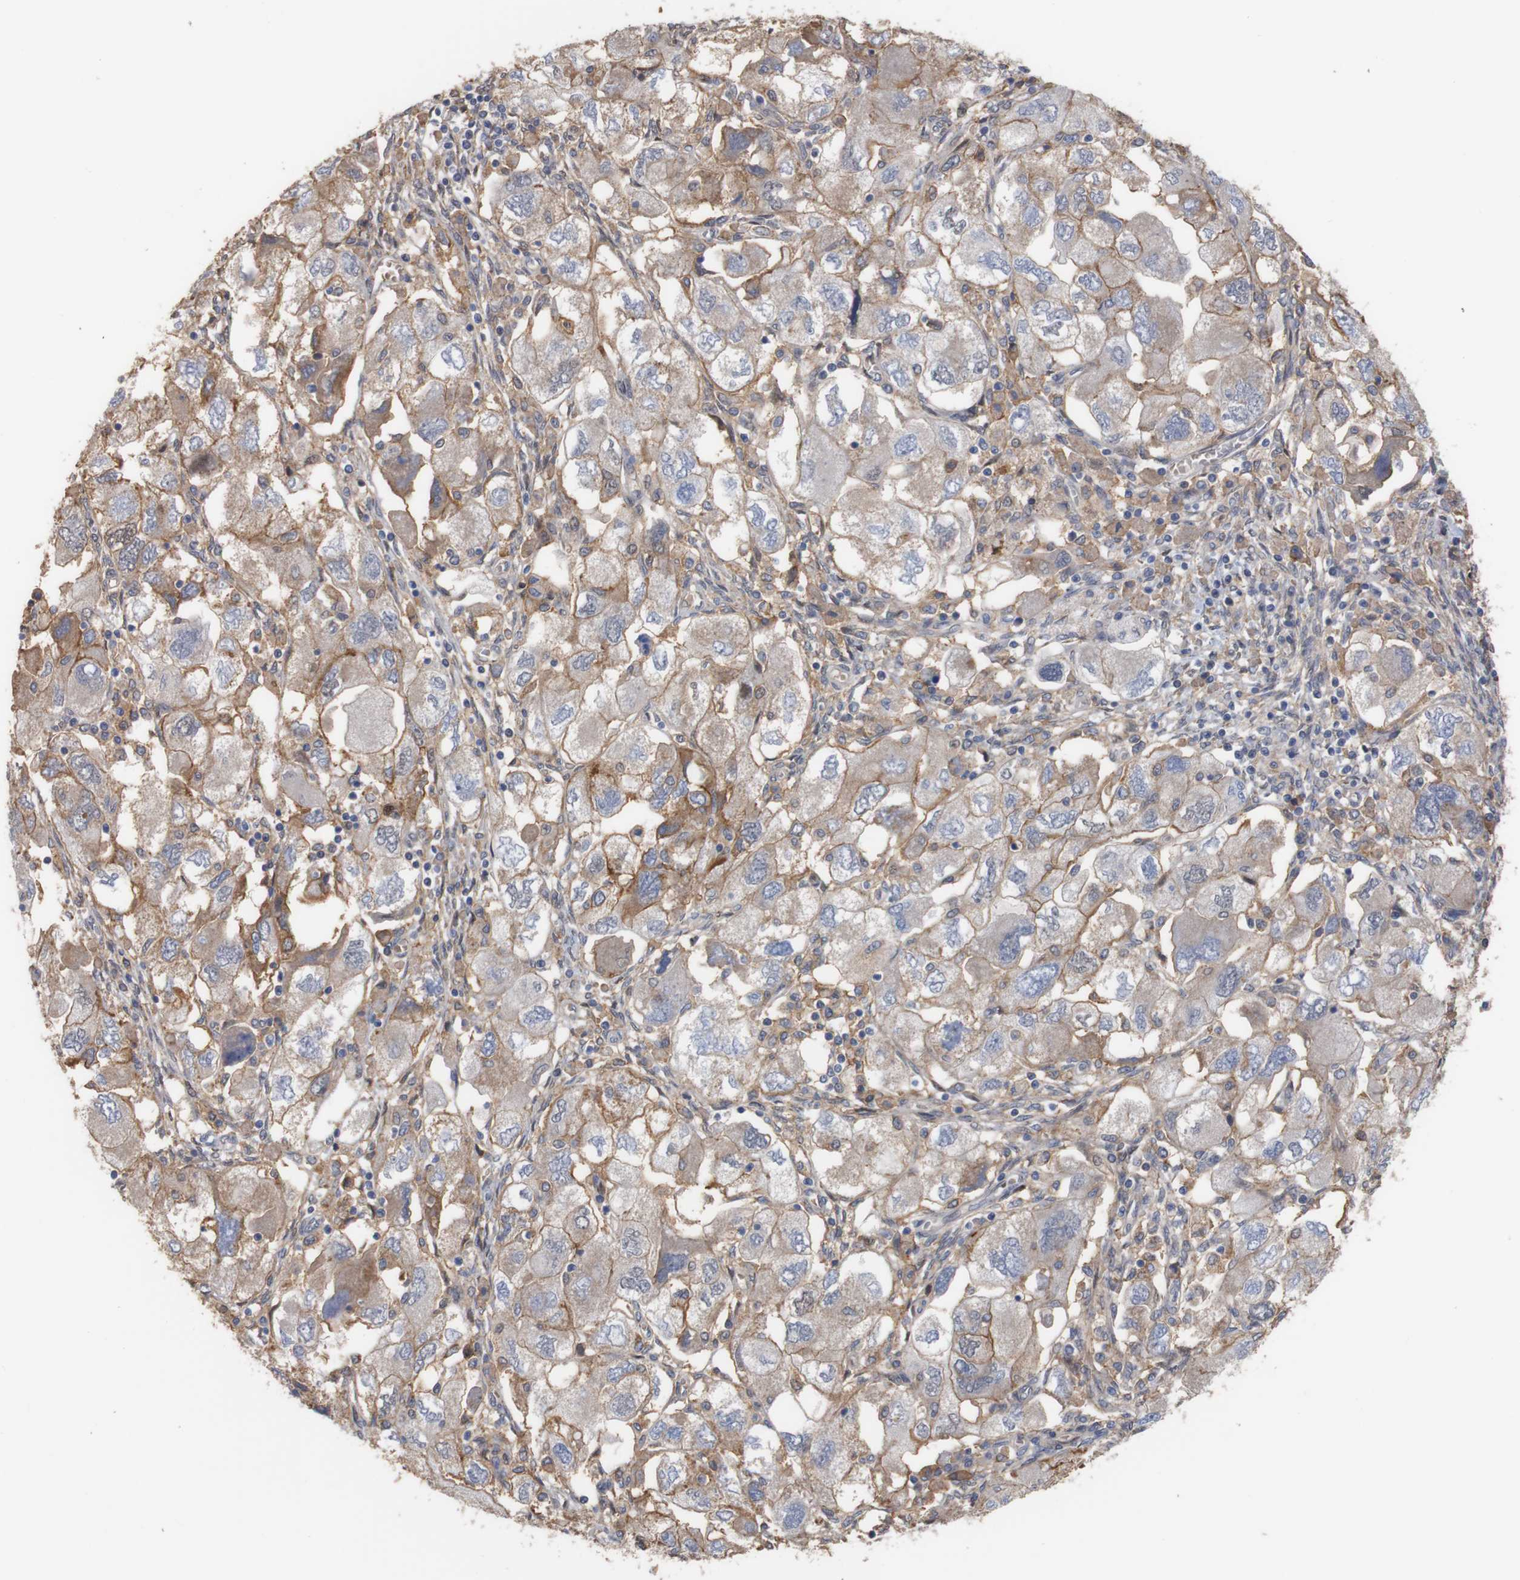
{"staining": {"intensity": "moderate", "quantity": ">75%", "location": "cytoplasmic/membranous"}, "tissue": "ovarian cancer", "cell_type": "Tumor cells", "image_type": "cancer", "snomed": [{"axis": "morphology", "description": "Carcinoma, NOS"}, {"axis": "morphology", "description": "Cystadenocarcinoma, serous, NOS"}, {"axis": "topography", "description": "Ovary"}], "caption": "Protein staining displays moderate cytoplasmic/membranous staining in about >75% of tumor cells in ovarian cancer. The protein is stained brown, and the nuclei are stained in blue (DAB IHC with brightfield microscopy, high magnification).", "gene": "ATP2B1", "patient": {"sex": "female", "age": 69}}